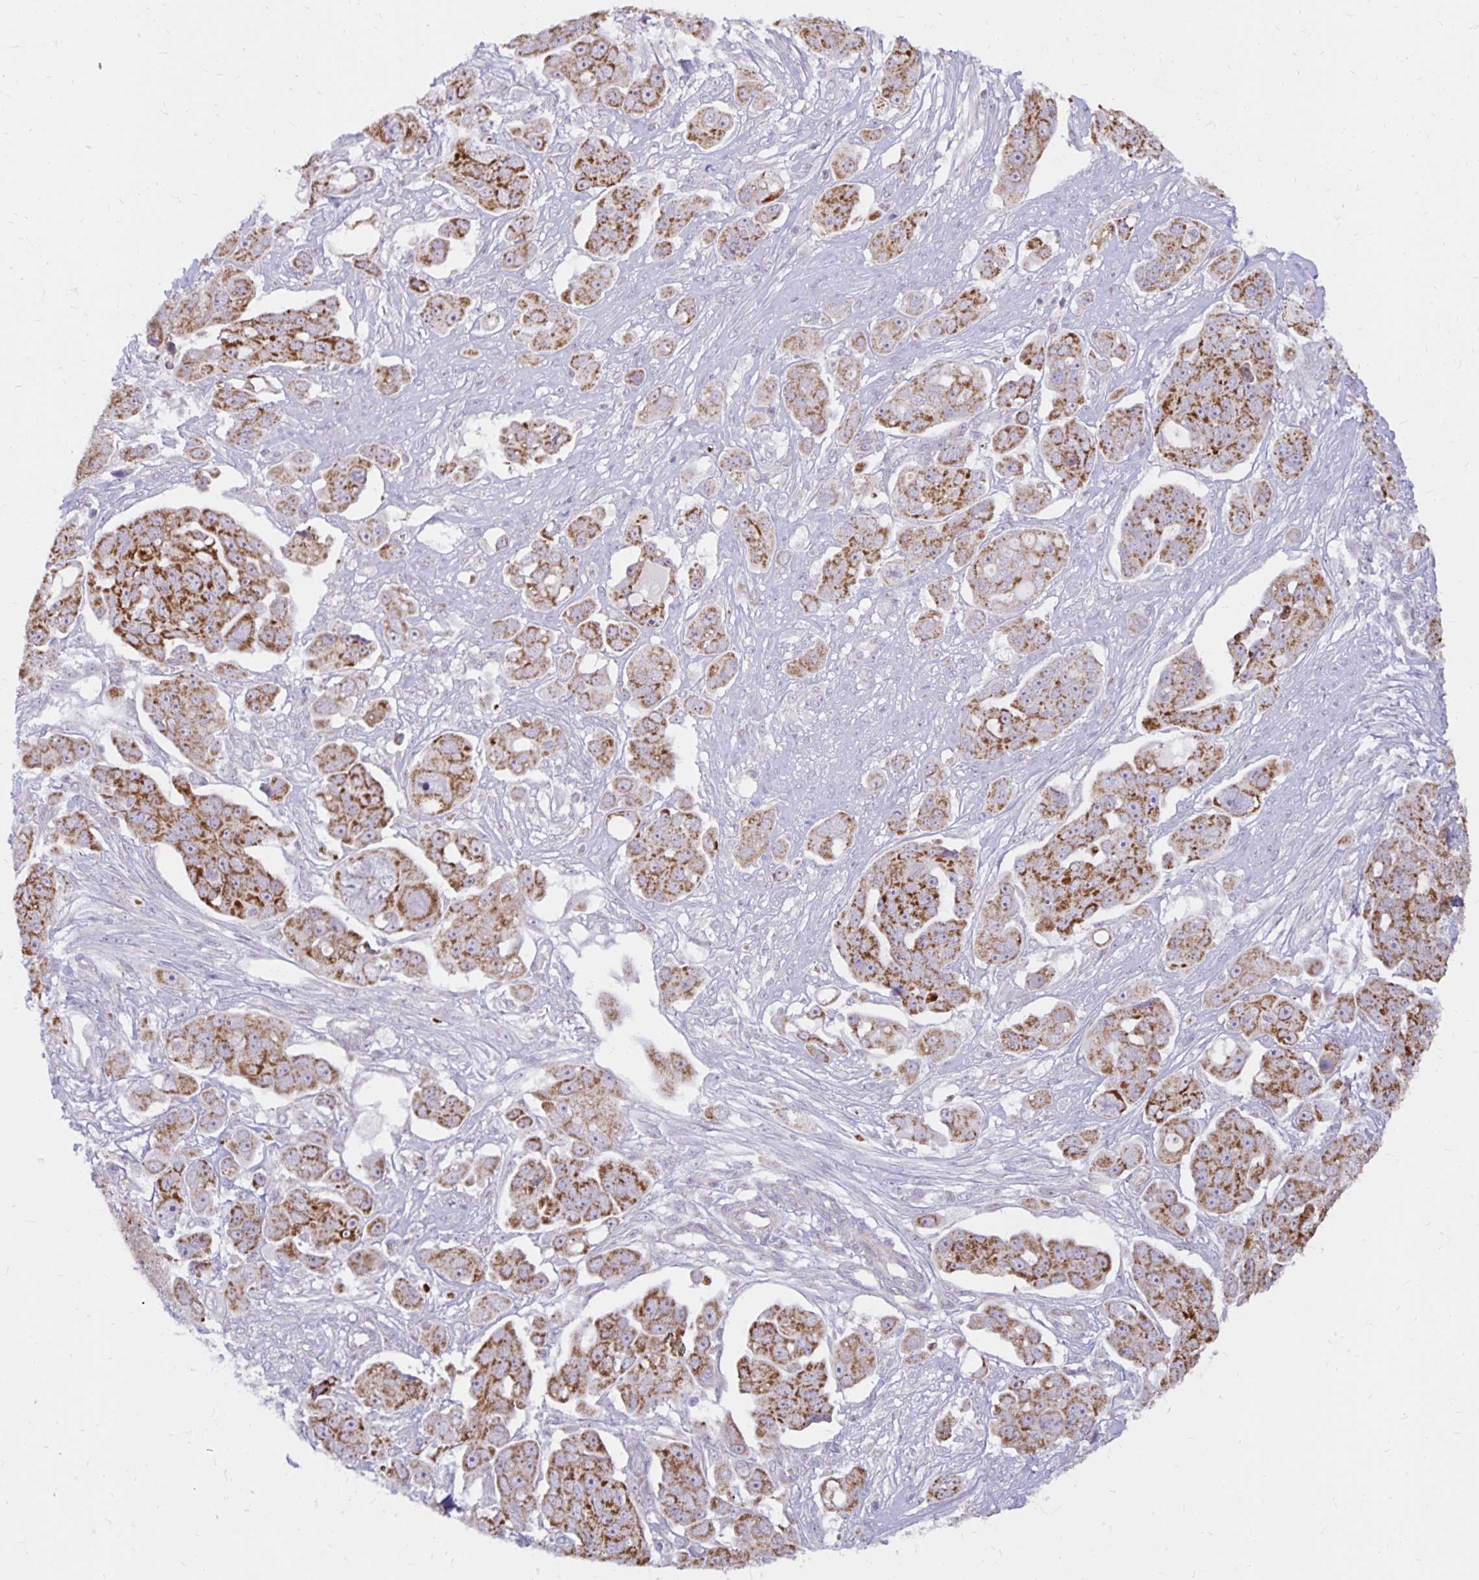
{"staining": {"intensity": "moderate", "quantity": ">75%", "location": "cytoplasmic/membranous"}, "tissue": "ovarian cancer", "cell_type": "Tumor cells", "image_type": "cancer", "snomed": [{"axis": "morphology", "description": "Carcinoma, endometroid"}, {"axis": "topography", "description": "Ovary"}], "caption": "A brown stain highlights moderate cytoplasmic/membranous positivity of a protein in ovarian endometroid carcinoma tumor cells. The protein is shown in brown color, while the nuclei are stained blue.", "gene": "IER3", "patient": {"sex": "female", "age": 70}}